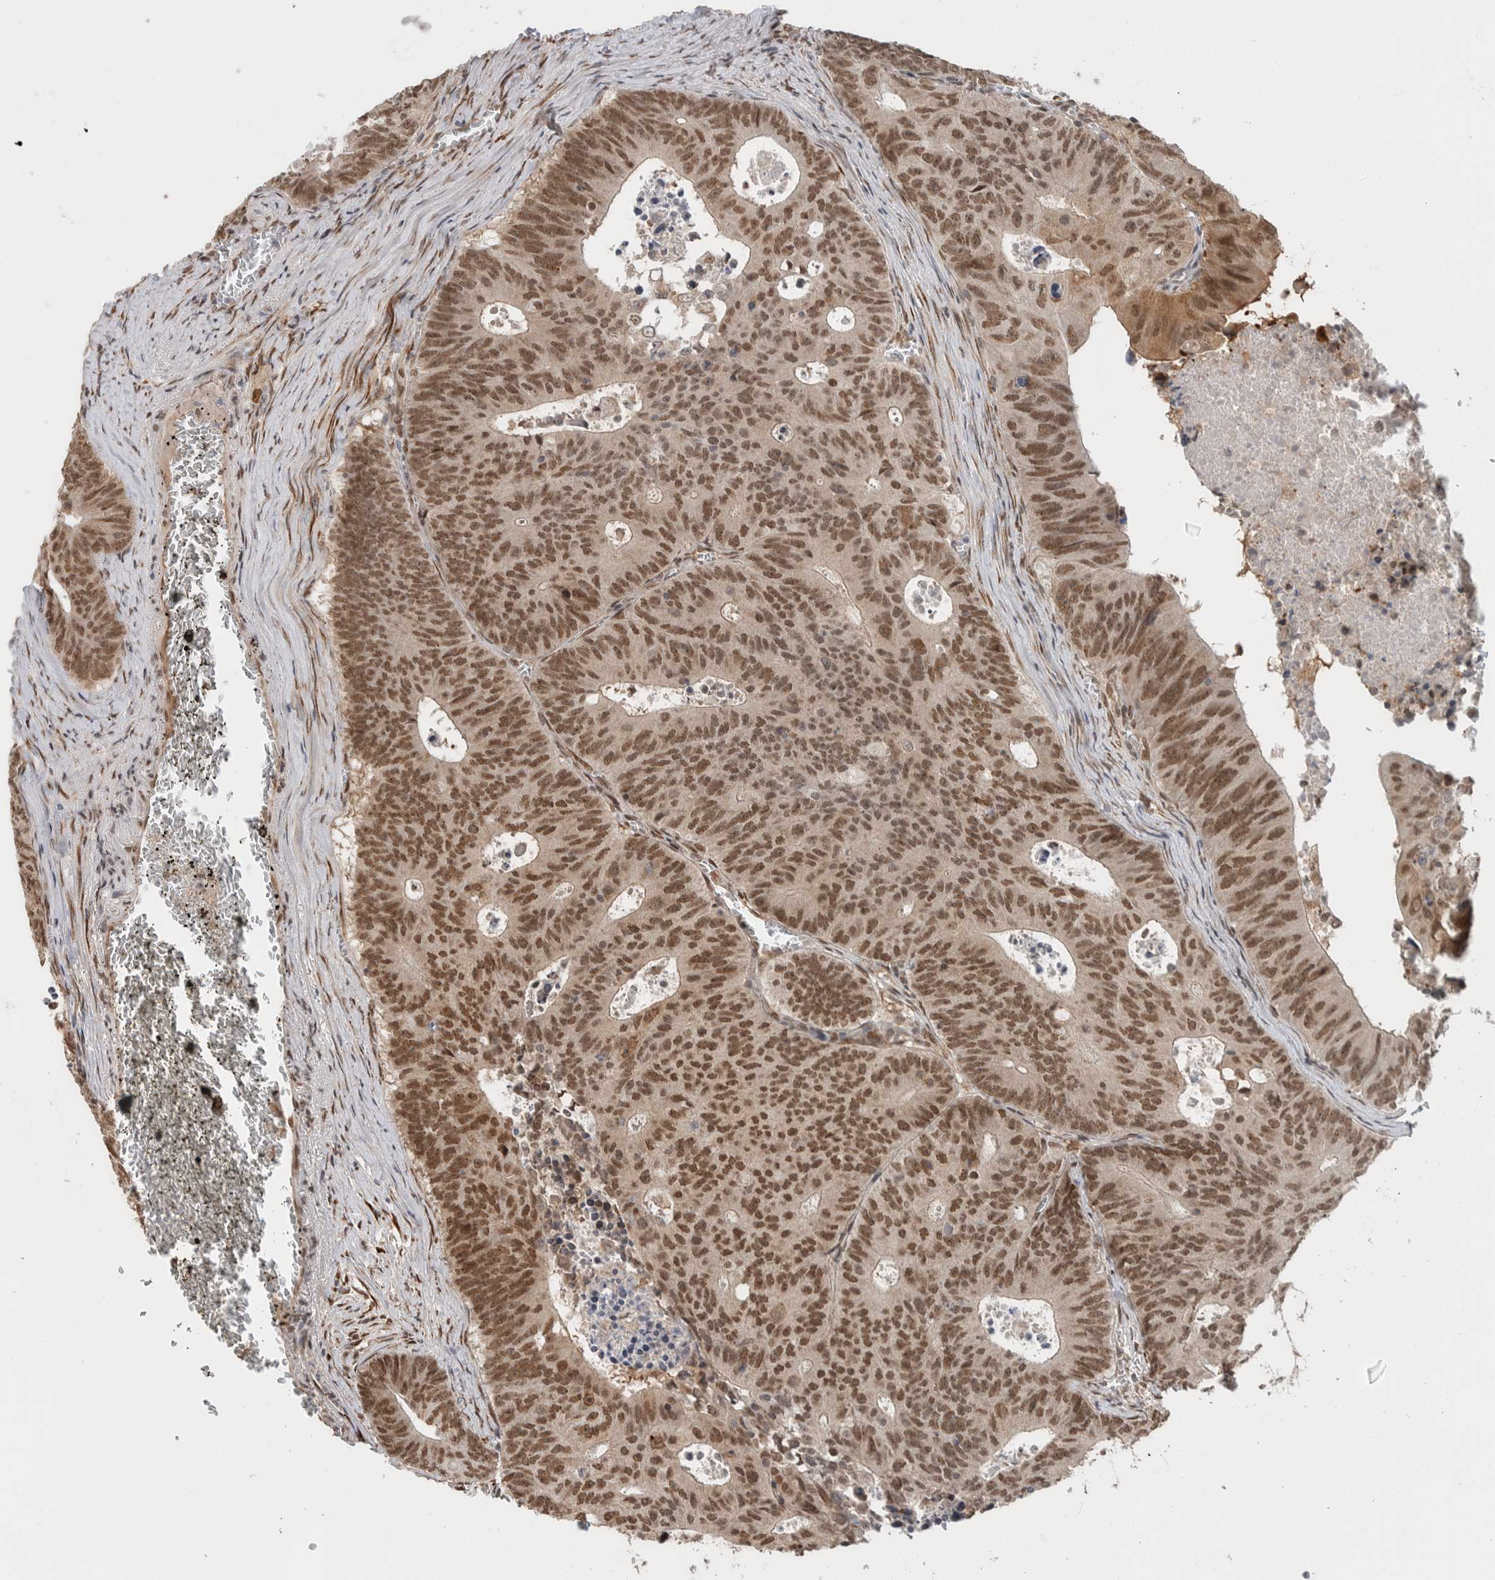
{"staining": {"intensity": "moderate", "quantity": ">75%", "location": "cytoplasmic/membranous,nuclear"}, "tissue": "colorectal cancer", "cell_type": "Tumor cells", "image_type": "cancer", "snomed": [{"axis": "morphology", "description": "Adenocarcinoma, NOS"}, {"axis": "topography", "description": "Colon"}], "caption": "Colorectal adenocarcinoma stained with a protein marker reveals moderate staining in tumor cells.", "gene": "TNRC18", "patient": {"sex": "male", "age": 87}}